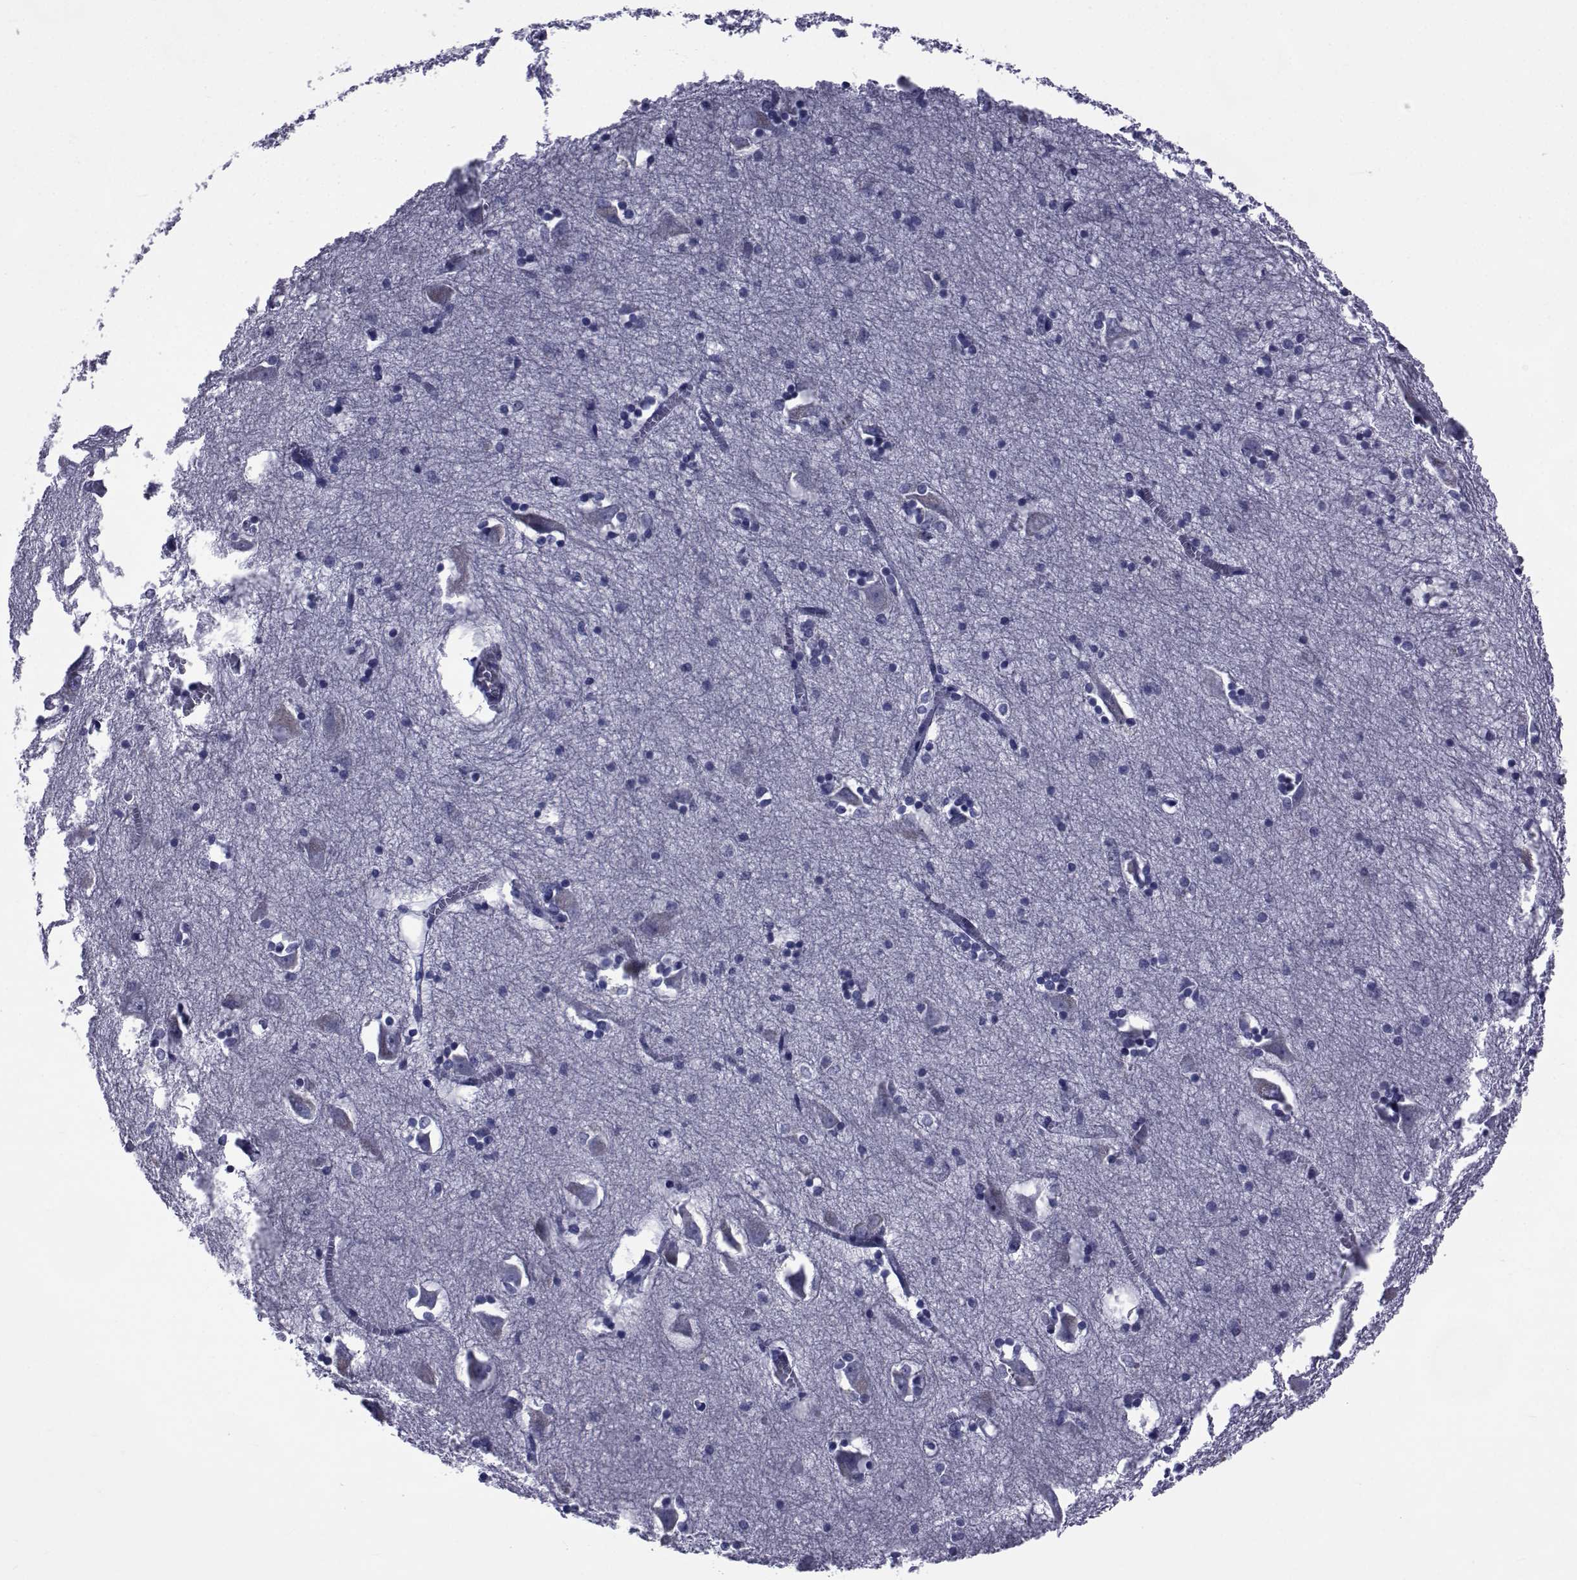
{"staining": {"intensity": "negative", "quantity": "none", "location": "none"}, "tissue": "hippocampus", "cell_type": "Glial cells", "image_type": "normal", "snomed": [{"axis": "morphology", "description": "Normal tissue, NOS"}, {"axis": "topography", "description": "Lateral ventricle wall"}, {"axis": "topography", "description": "Hippocampus"}], "caption": "Protein analysis of unremarkable hippocampus reveals no significant positivity in glial cells. (Brightfield microscopy of DAB immunohistochemistry (IHC) at high magnification).", "gene": "GKAP1", "patient": {"sex": "female", "age": 63}}